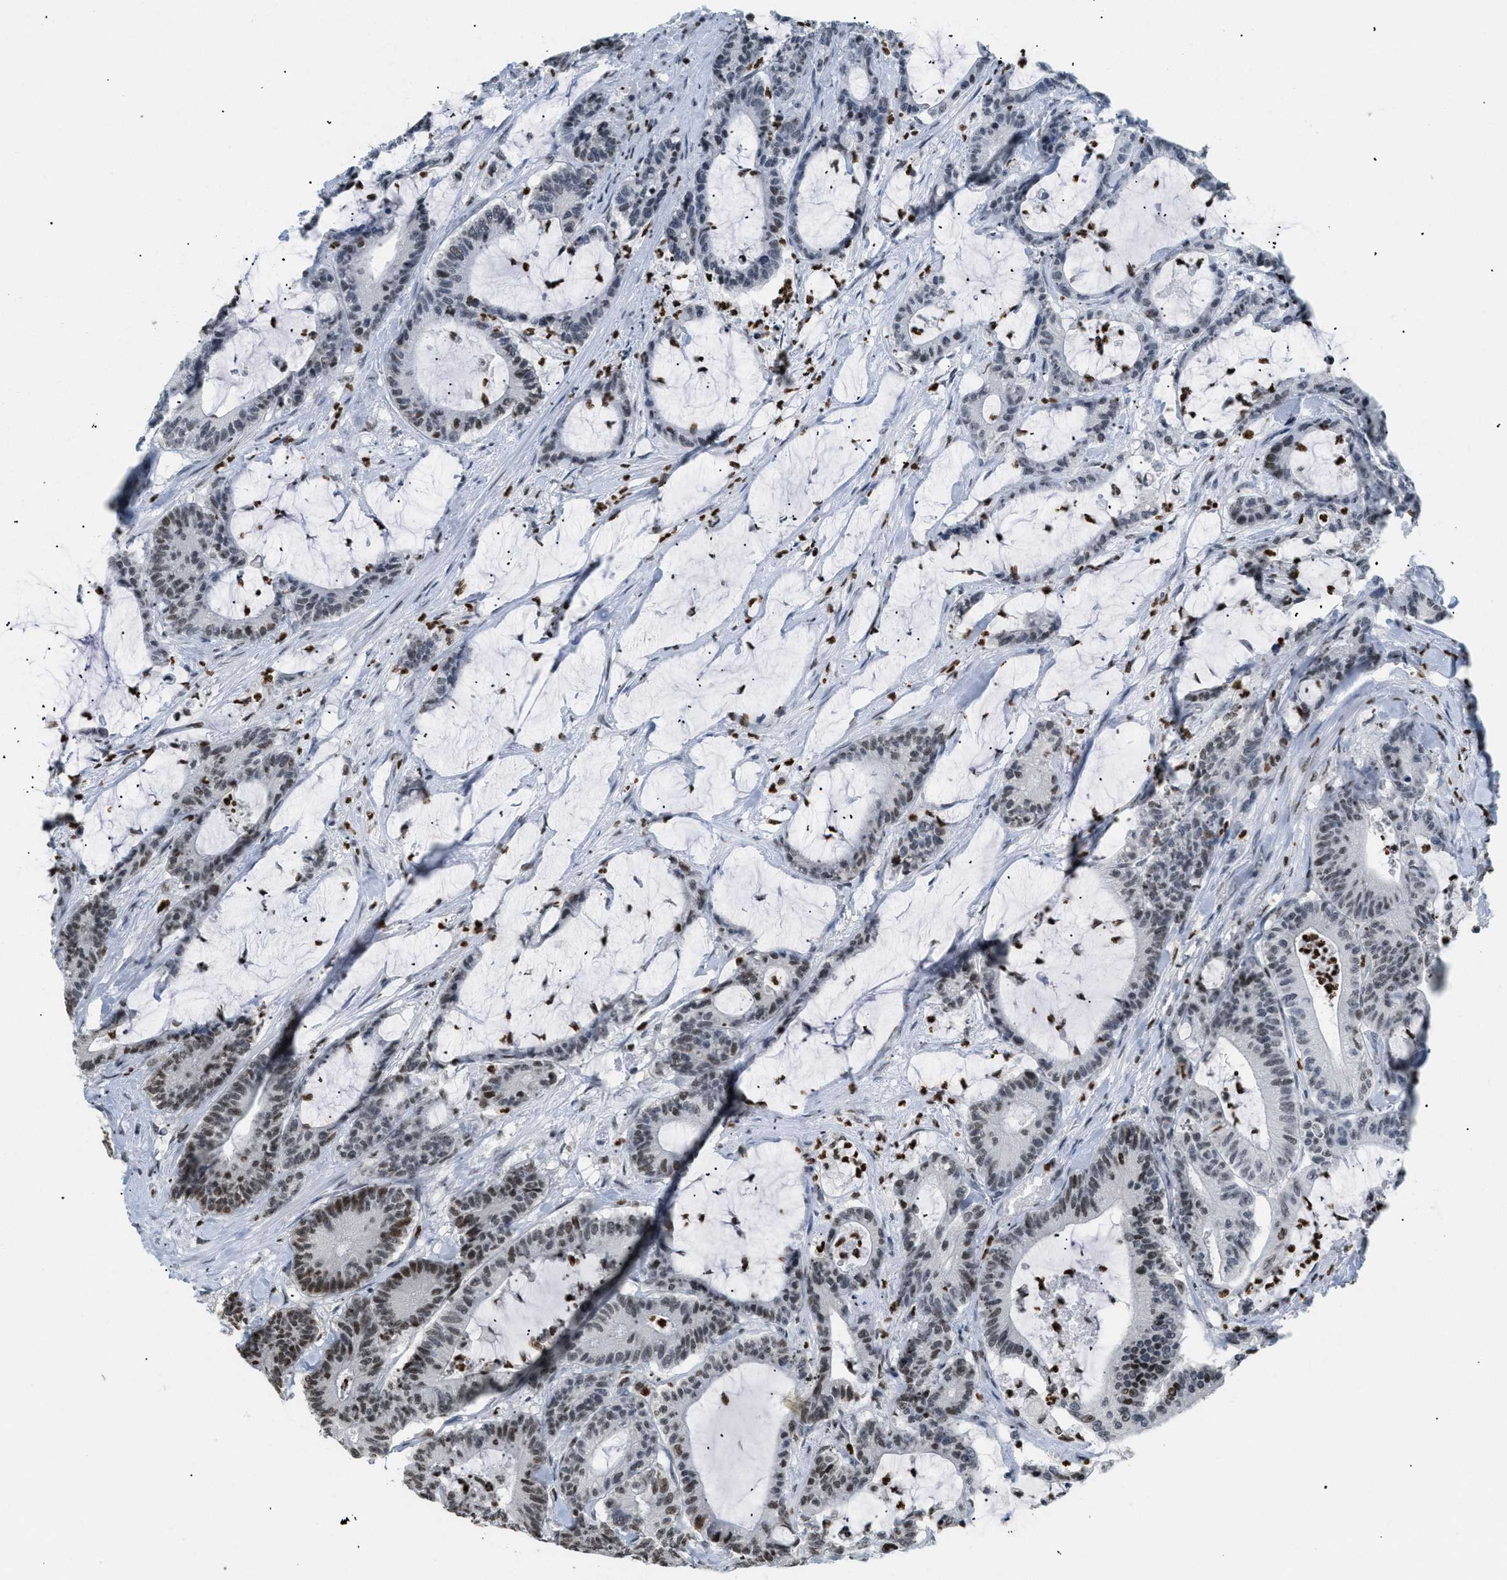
{"staining": {"intensity": "moderate", "quantity": ">75%", "location": "nuclear"}, "tissue": "colorectal cancer", "cell_type": "Tumor cells", "image_type": "cancer", "snomed": [{"axis": "morphology", "description": "Adenocarcinoma, NOS"}, {"axis": "topography", "description": "Colon"}], "caption": "Adenocarcinoma (colorectal) stained for a protein shows moderate nuclear positivity in tumor cells.", "gene": "HMGN2", "patient": {"sex": "female", "age": 84}}